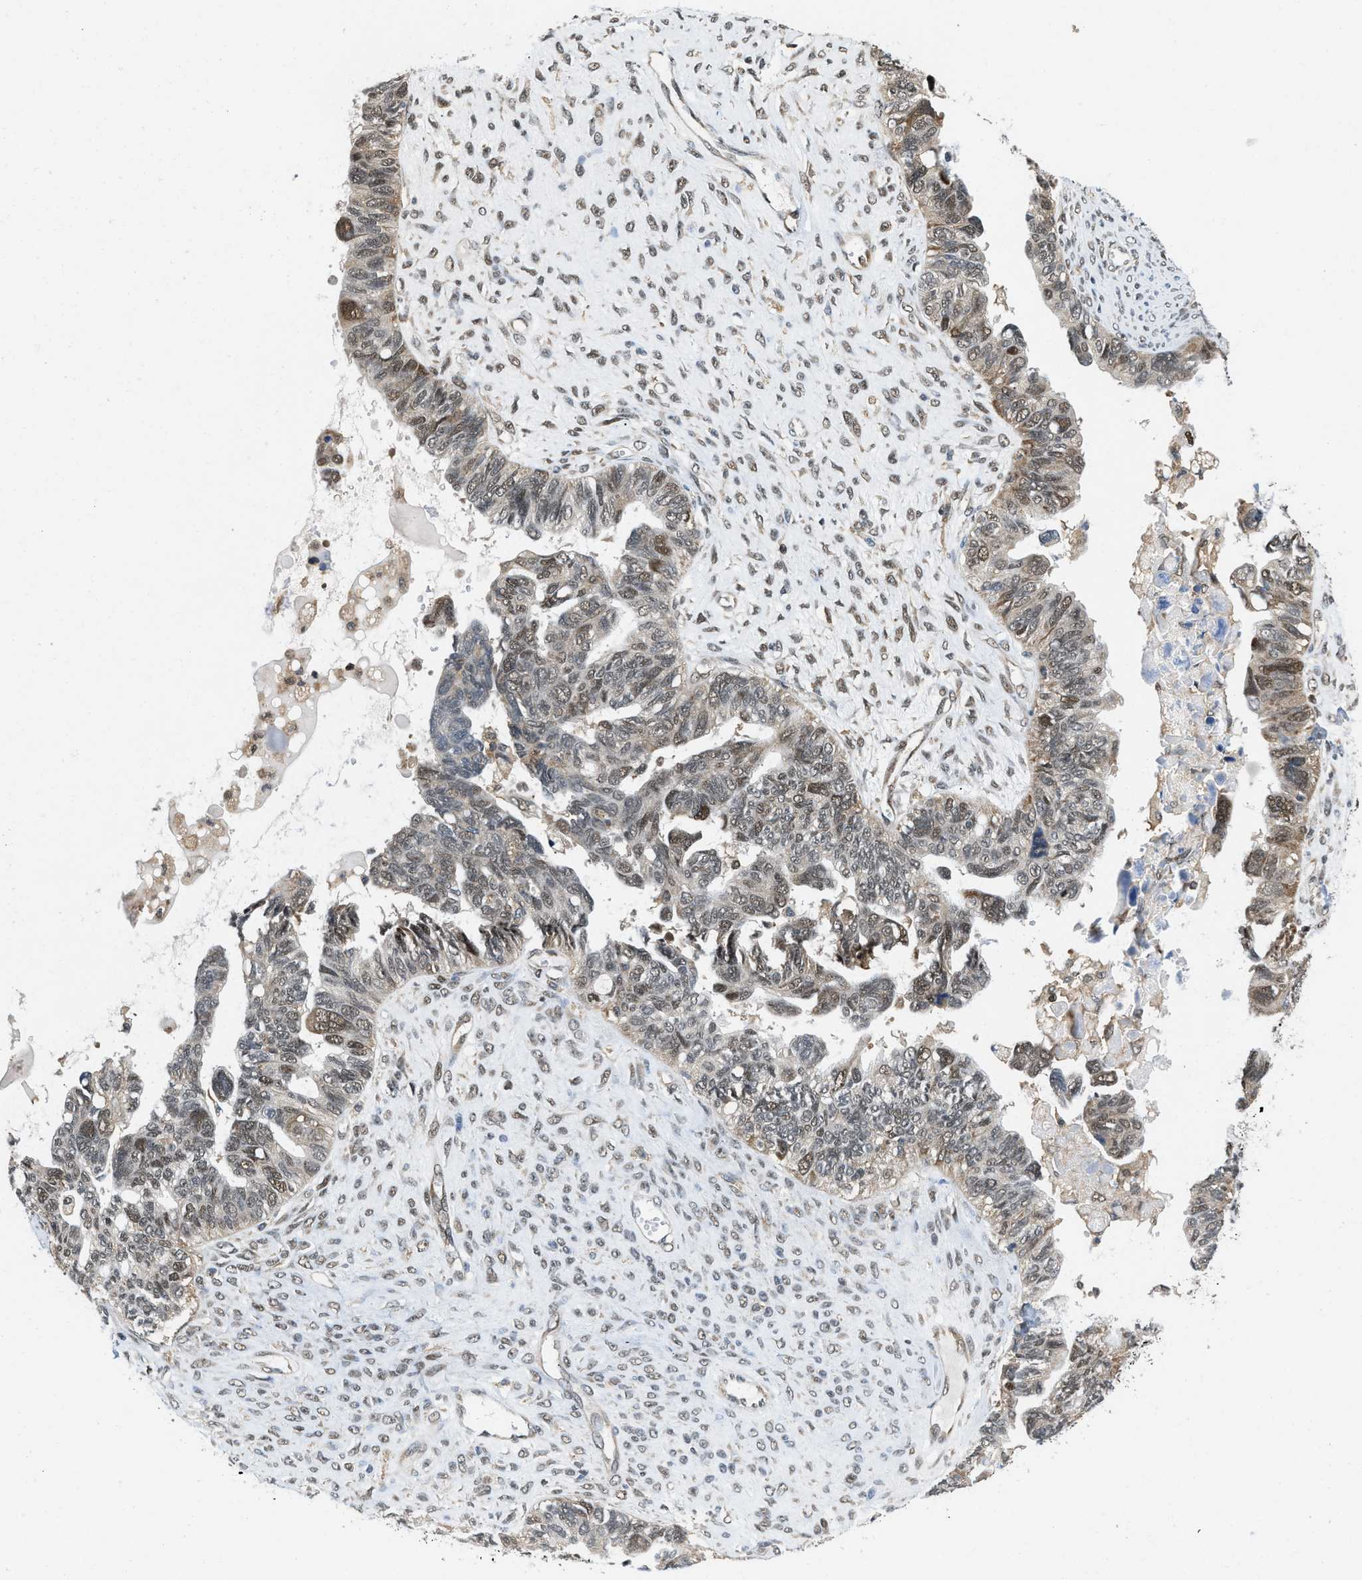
{"staining": {"intensity": "weak", "quantity": "25%-75%", "location": "nuclear"}, "tissue": "ovarian cancer", "cell_type": "Tumor cells", "image_type": "cancer", "snomed": [{"axis": "morphology", "description": "Cystadenocarcinoma, serous, NOS"}, {"axis": "topography", "description": "Ovary"}], "caption": "DAB immunohistochemical staining of ovarian cancer (serous cystadenocarcinoma) reveals weak nuclear protein expression in approximately 25%-75% of tumor cells. (DAB (3,3'-diaminobenzidine) IHC, brown staining for protein, blue staining for nuclei).", "gene": "ATF7IP", "patient": {"sex": "female", "age": 79}}